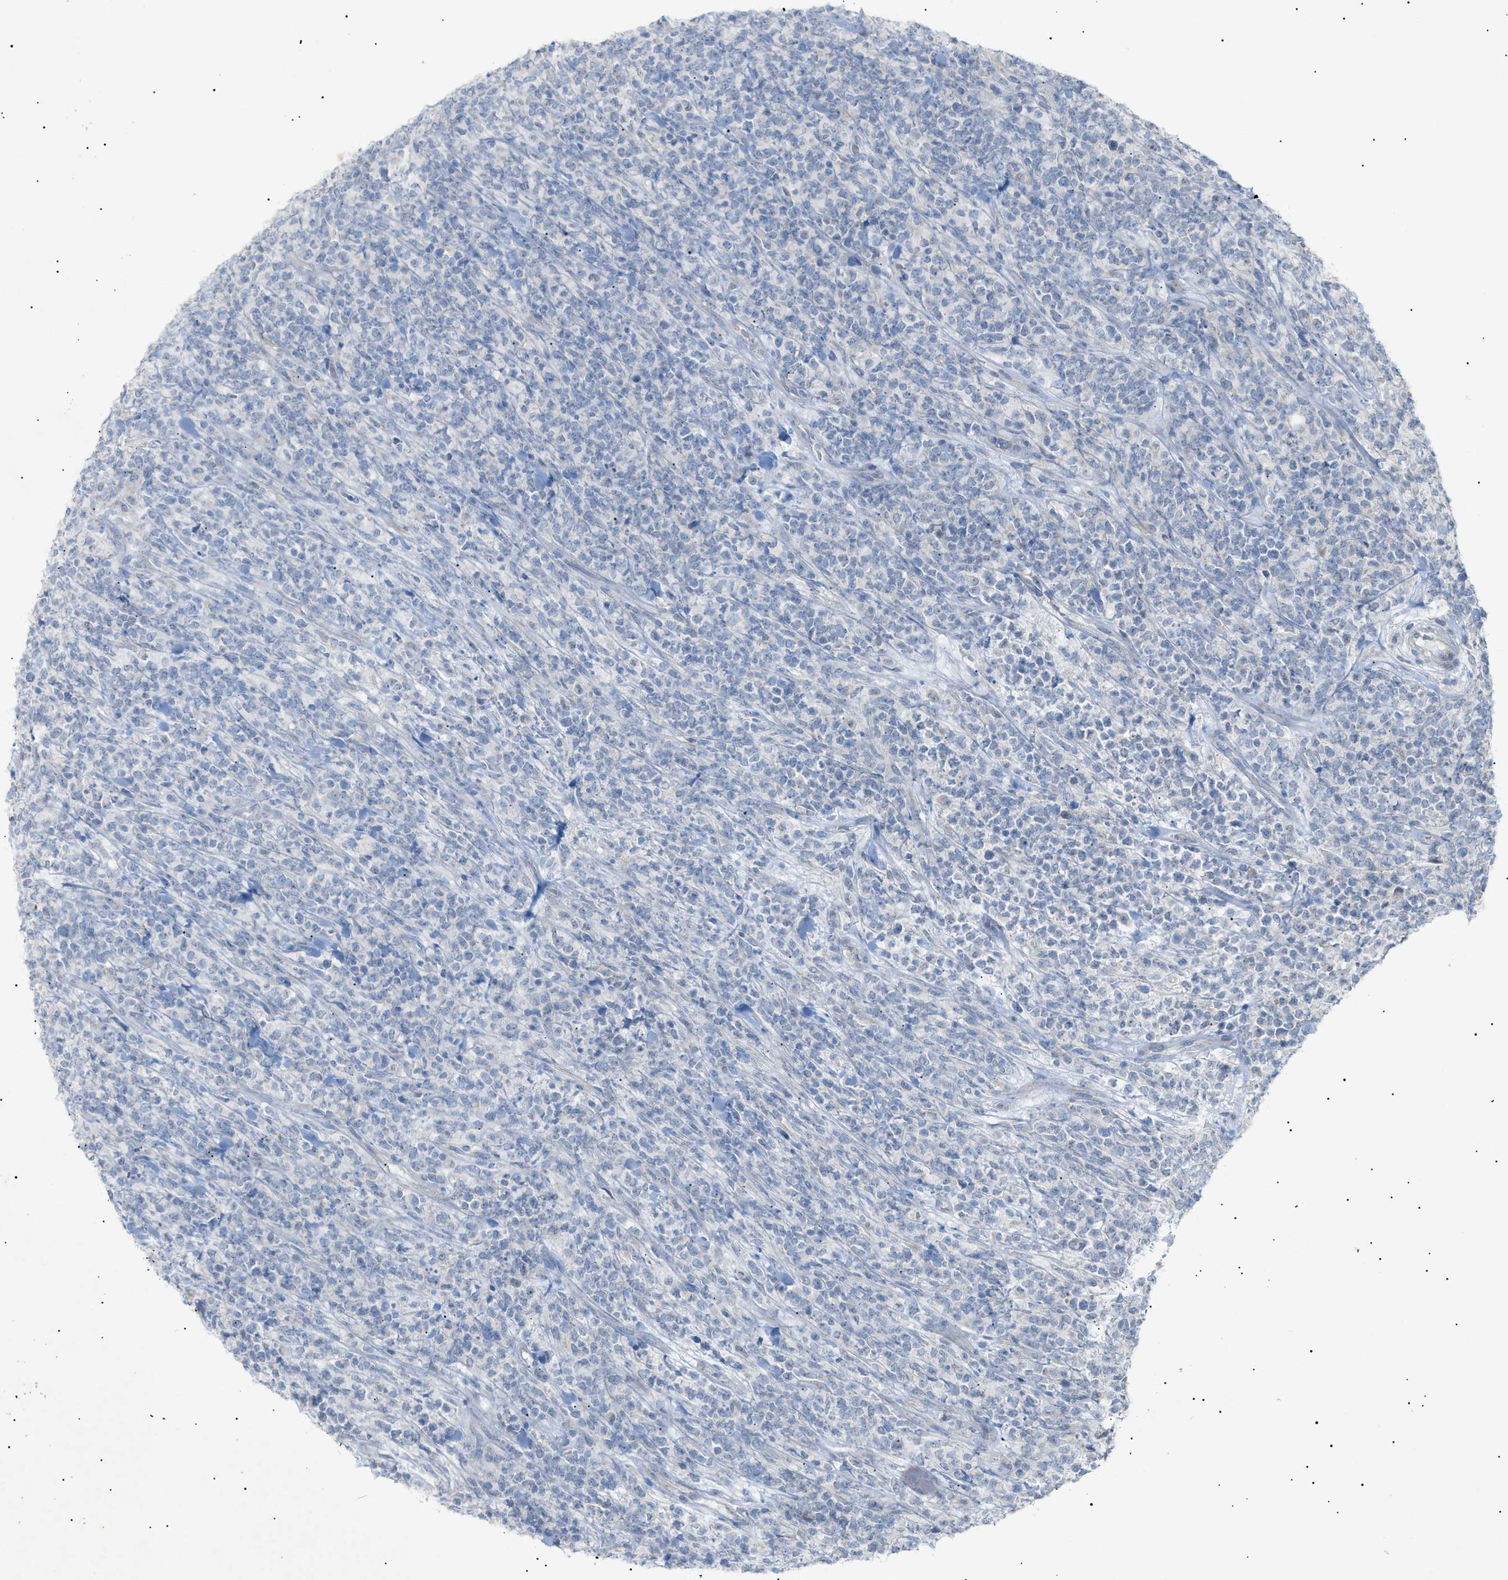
{"staining": {"intensity": "negative", "quantity": "none", "location": "none"}, "tissue": "lymphoma", "cell_type": "Tumor cells", "image_type": "cancer", "snomed": [{"axis": "morphology", "description": "Malignant lymphoma, non-Hodgkin's type, High grade"}, {"axis": "topography", "description": "Soft tissue"}], "caption": "DAB (3,3'-diaminobenzidine) immunohistochemical staining of lymphoma reveals no significant expression in tumor cells.", "gene": "SLC25A31", "patient": {"sex": "male", "age": 18}}